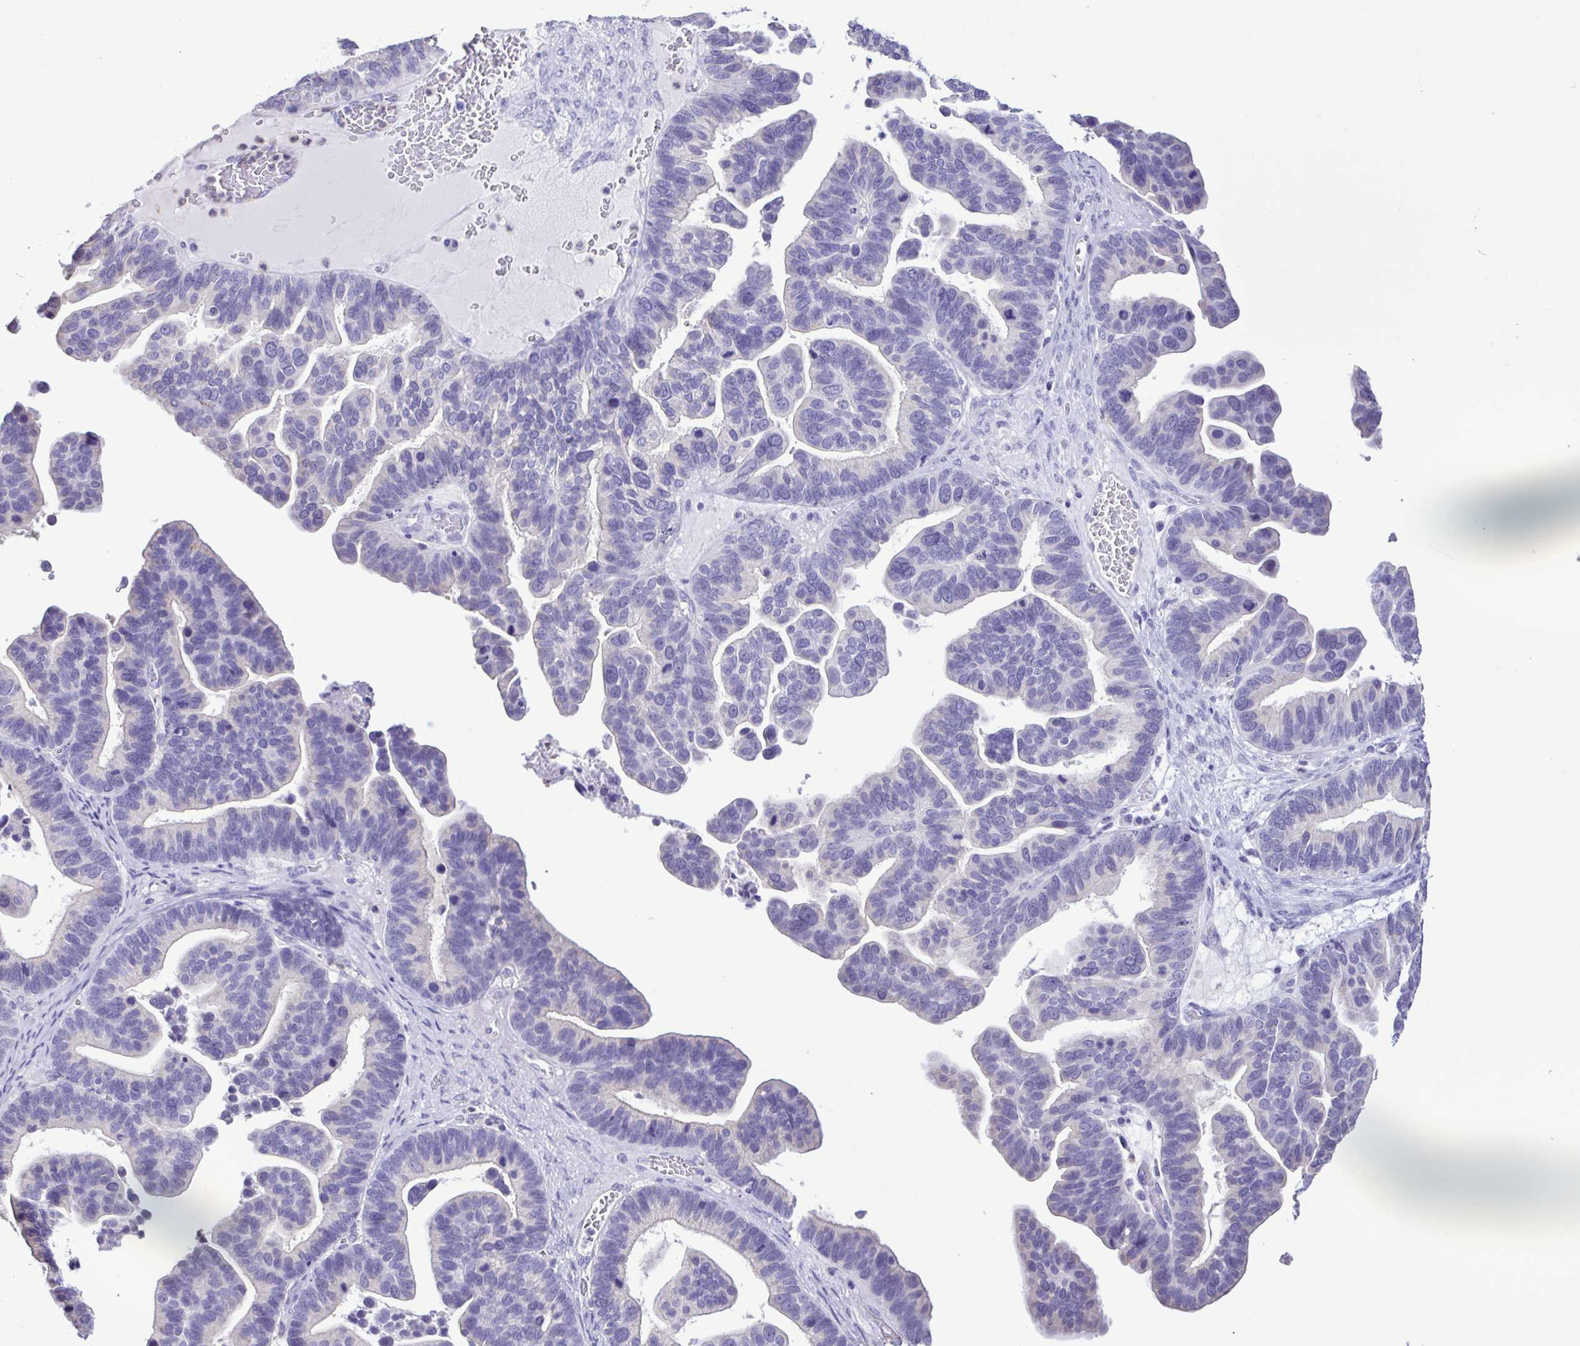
{"staining": {"intensity": "negative", "quantity": "none", "location": "none"}, "tissue": "ovarian cancer", "cell_type": "Tumor cells", "image_type": "cancer", "snomed": [{"axis": "morphology", "description": "Cystadenocarcinoma, serous, NOS"}, {"axis": "topography", "description": "Ovary"}], "caption": "This is an immunohistochemistry photomicrograph of human ovarian cancer (serous cystadenocarcinoma). There is no expression in tumor cells.", "gene": "CBY2", "patient": {"sex": "female", "age": 56}}